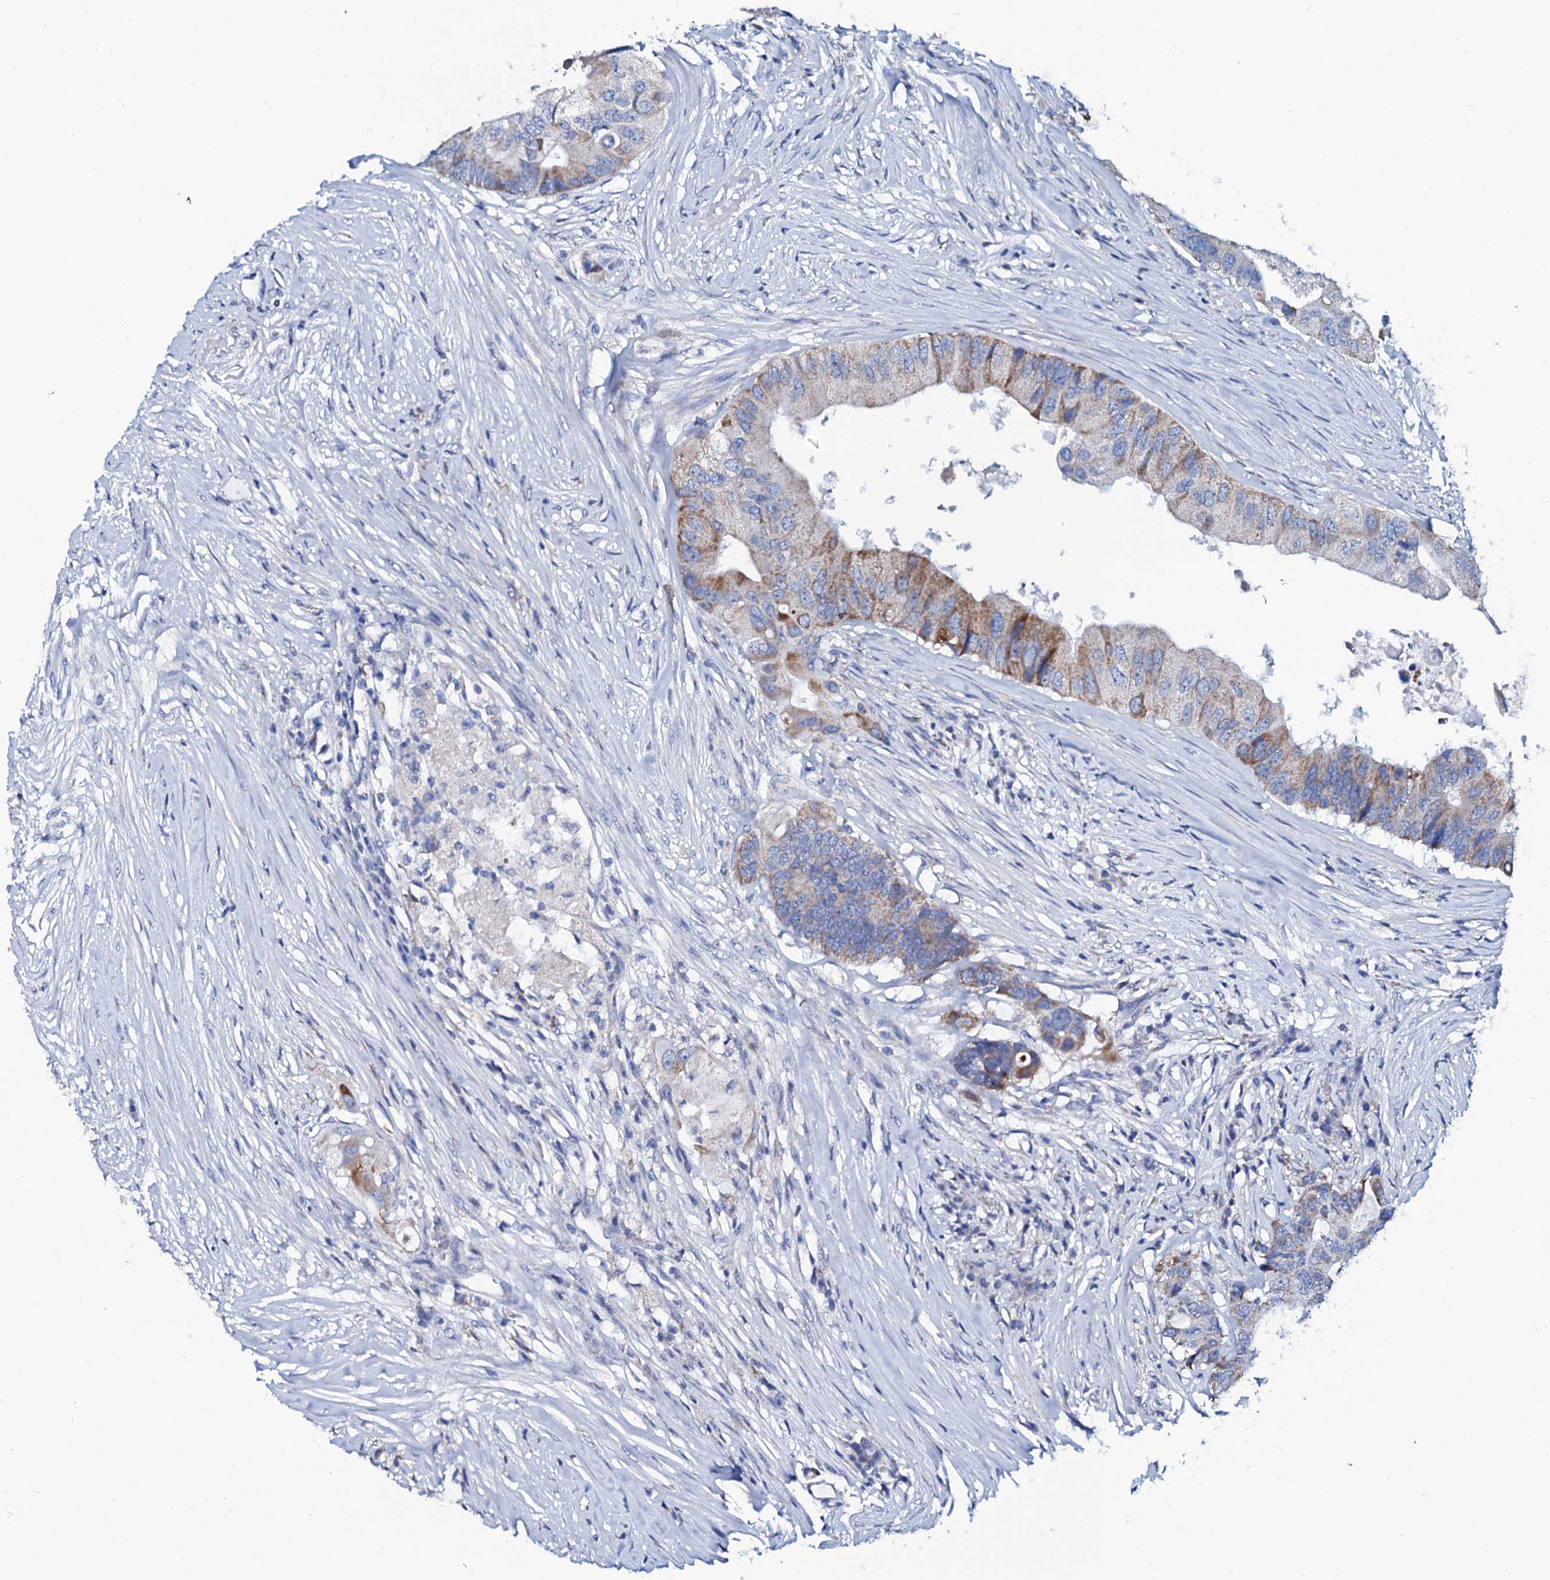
{"staining": {"intensity": "moderate", "quantity": "<25%", "location": "cytoplasmic/membranous"}, "tissue": "colorectal cancer", "cell_type": "Tumor cells", "image_type": "cancer", "snomed": [{"axis": "morphology", "description": "Adenocarcinoma, NOS"}, {"axis": "topography", "description": "Colon"}], "caption": "Immunohistochemical staining of human colorectal cancer (adenocarcinoma) demonstrates low levels of moderate cytoplasmic/membranous protein staining in approximately <25% of tumor cells.", "gene": "SLC37A4", "patient": {"sex": "male", "age": 71}}